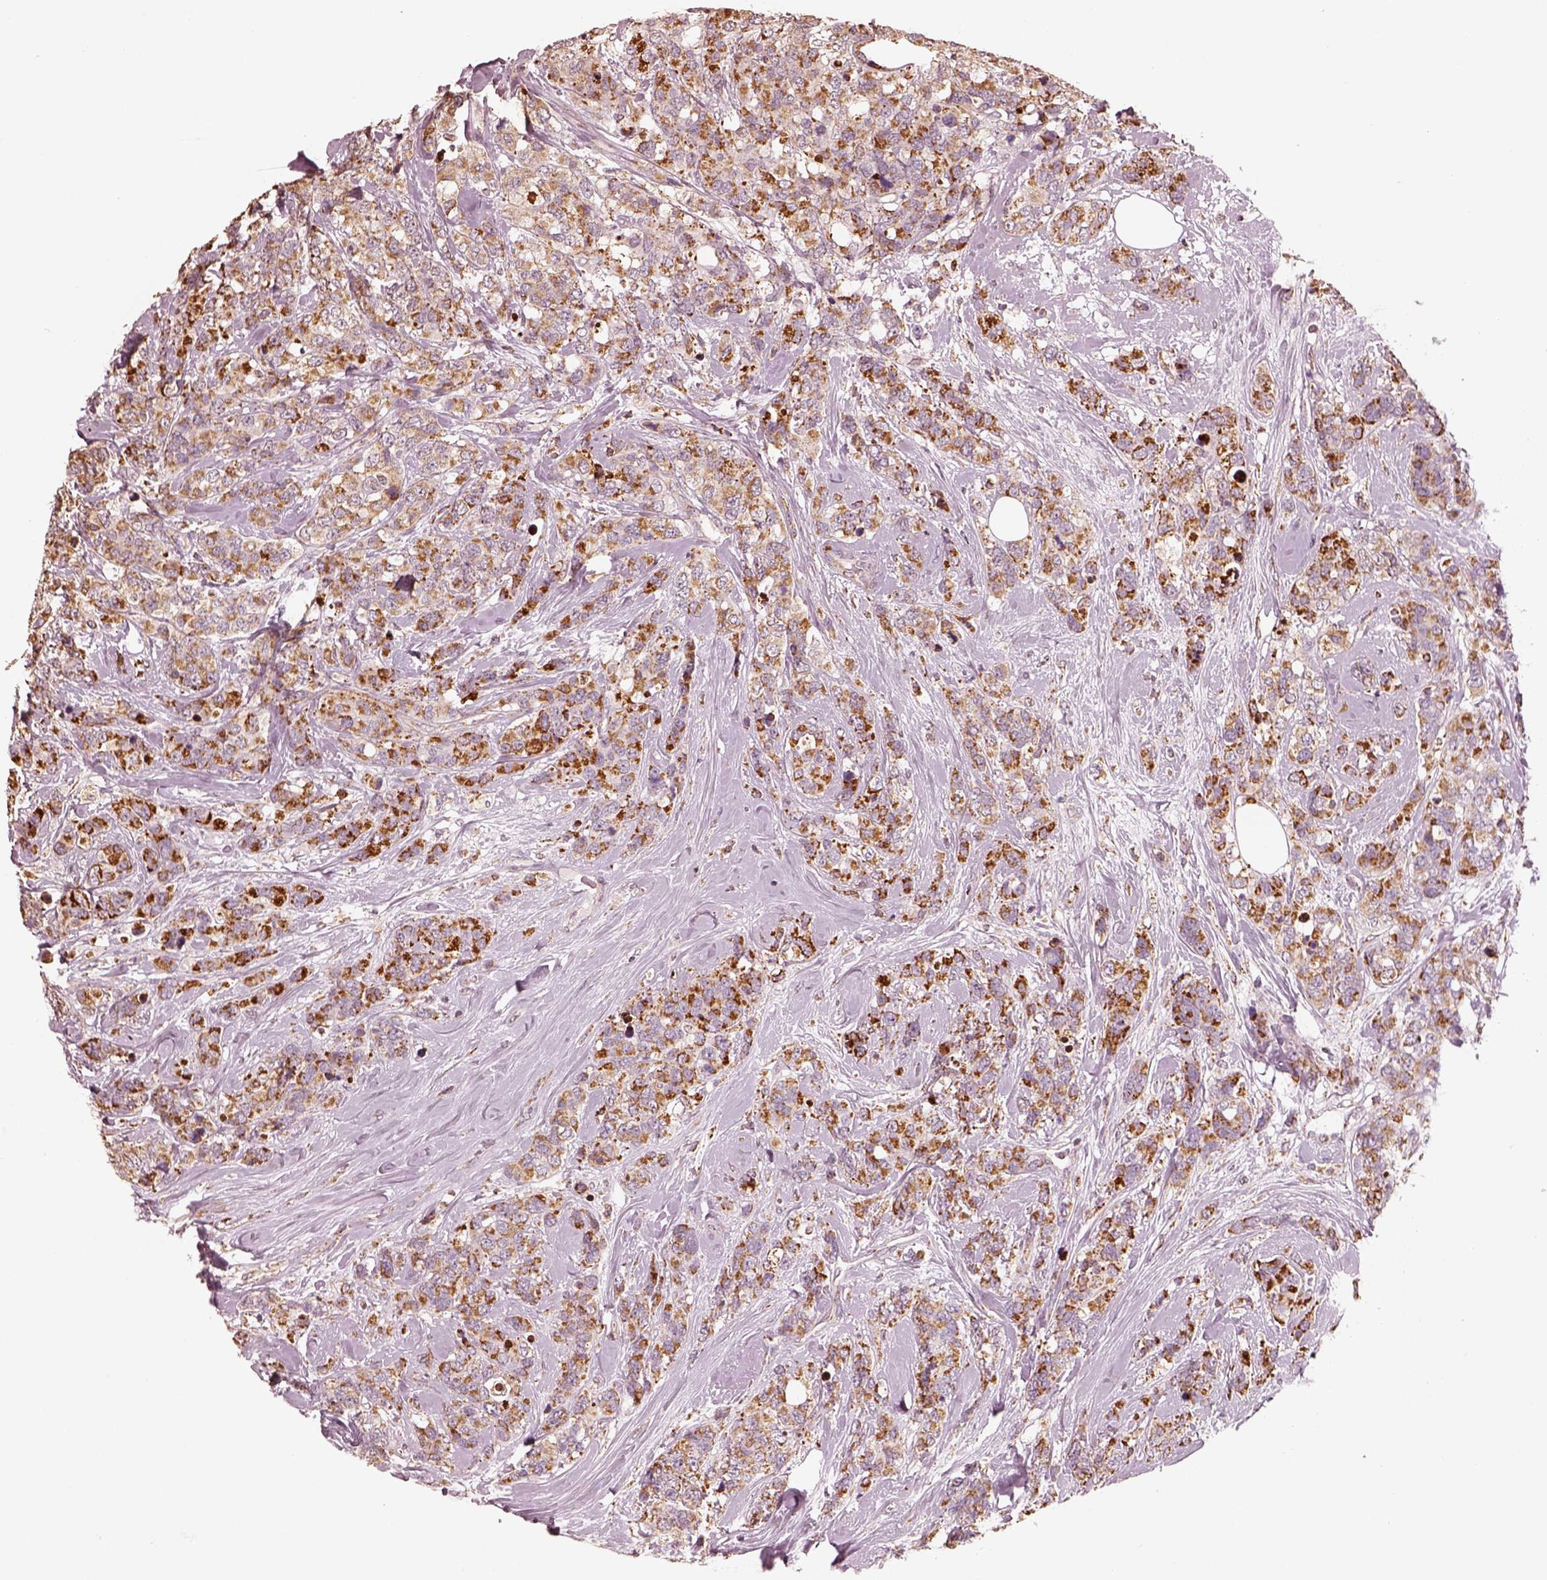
{"staining": {"intensity": "moderate", "quantity": ">75%", "location": "cytoplasmic/membranous"}, "tissue": "breast cancer", "cell_type": "Tumor cells", "image_type": "cancer", "snomed": [{"axis": "morphology", "description": "Lobular carcinoma"}, {"axis": "topography", "description": "Breast"}], "caption": "A medium amount of moderate cytoplasmic/membranous expression is appreciated in approximately >75% of tumor cells in lobular carcinoma (breast) tissue.", "gene": "ENTPD6", "patient": {"sex": "female", "age": 59}}